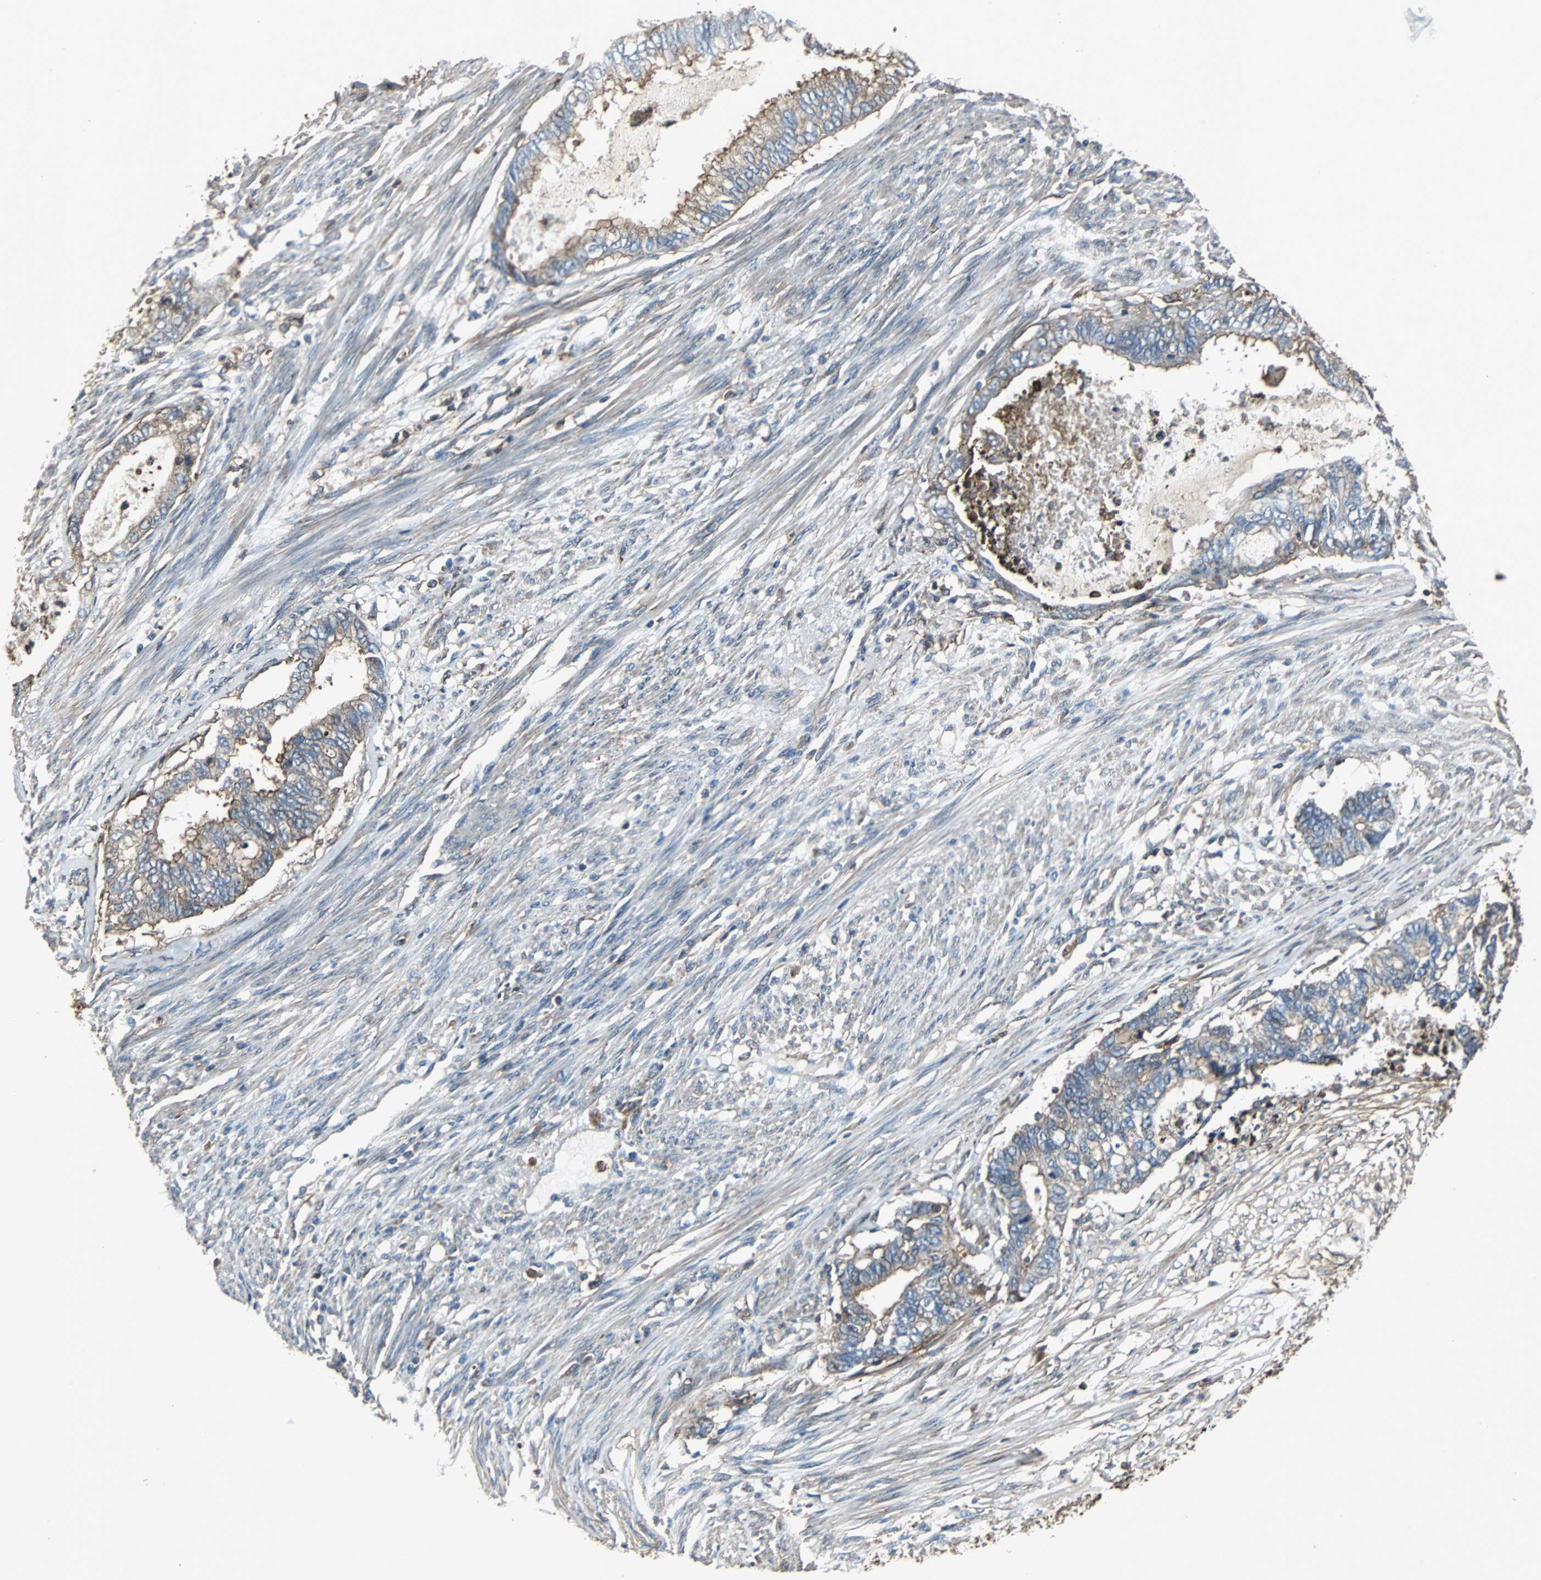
{"staining": {"intensity": "moderate", "quantity": ">75%", "location": "cytoplasmic/membranous"}, "tissue": "endometrial cancer", "cell_type": "Tumor cells", "image_type": "cancer", "snomed": [{"axis": "morphology", "description": "Adenocarcinoma, NOS"}, {"axis": "topography", "description": "Endometrium"}], "caption": "Brown immunohistochemical staining in human adenocarcinoma (endometrial) reveals moderate cytoplasmic/membranous positivity in about >75% of tumor cells. (DAB = brown stain, brightfield microscopy at high magnification).", "gene": "ACTN1", "patient": {"sex": "female", "age": 79}}